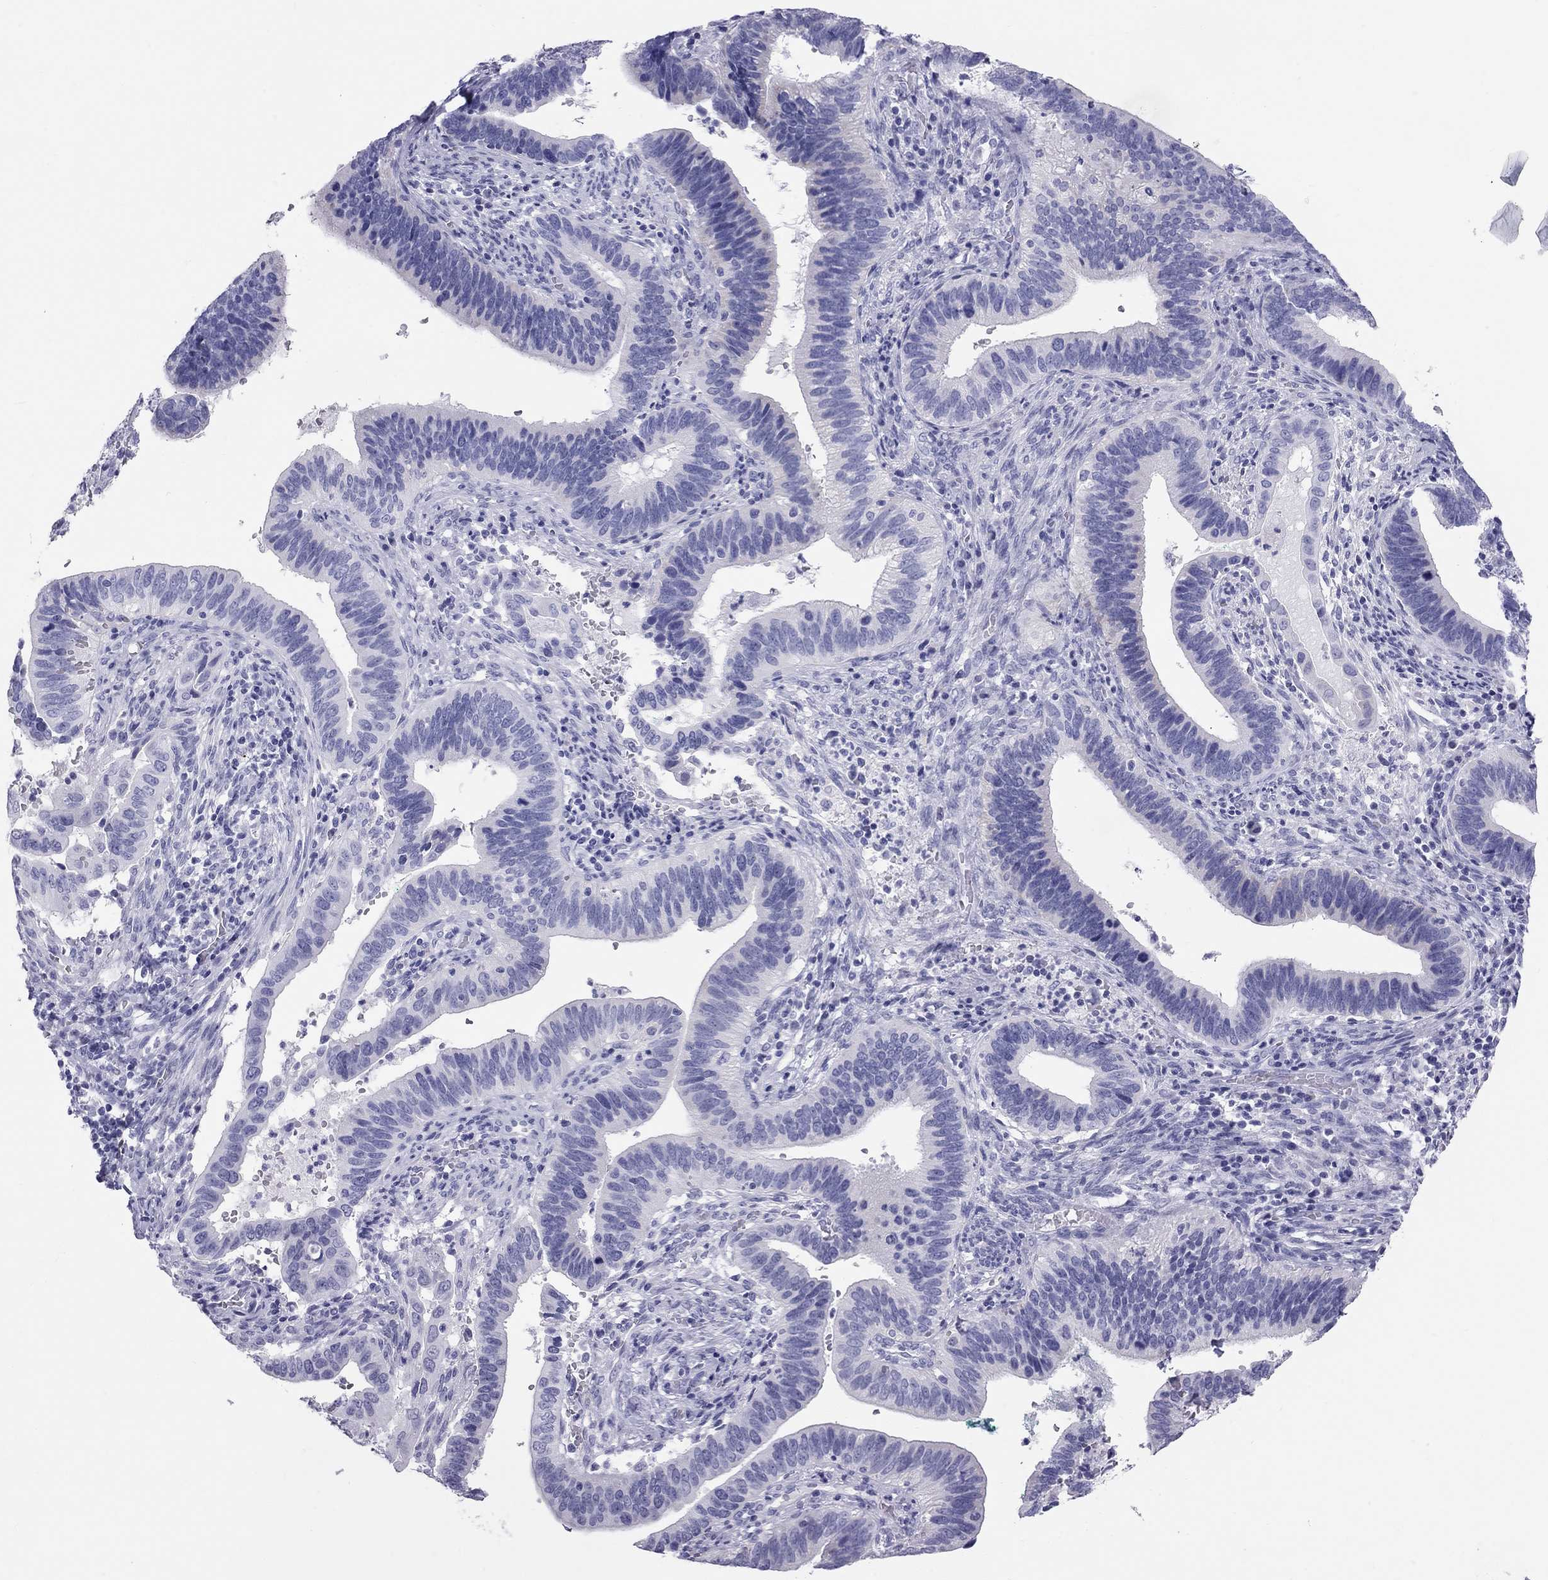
{"staining": {"intensity": "negative", "quantity": "none", "location": "none"}, "tissue": "cervical cancer", "cell_type": "Tumor cells", "image_type": "cancer", "snomed": [{"axis": "morphology", "description": "Adenocarcinoma, NOS"}, {"axis": "topography", "description": "Cervix"}], "caption": "IHC of cervical adenocarcinoma exhibits no expression in tumor cells. (DAB immunohistochemistry (IHC) with hematoxylin counter stain).", "gene": "TRPM3", "patient": {"sex": "female", "age": 42}}